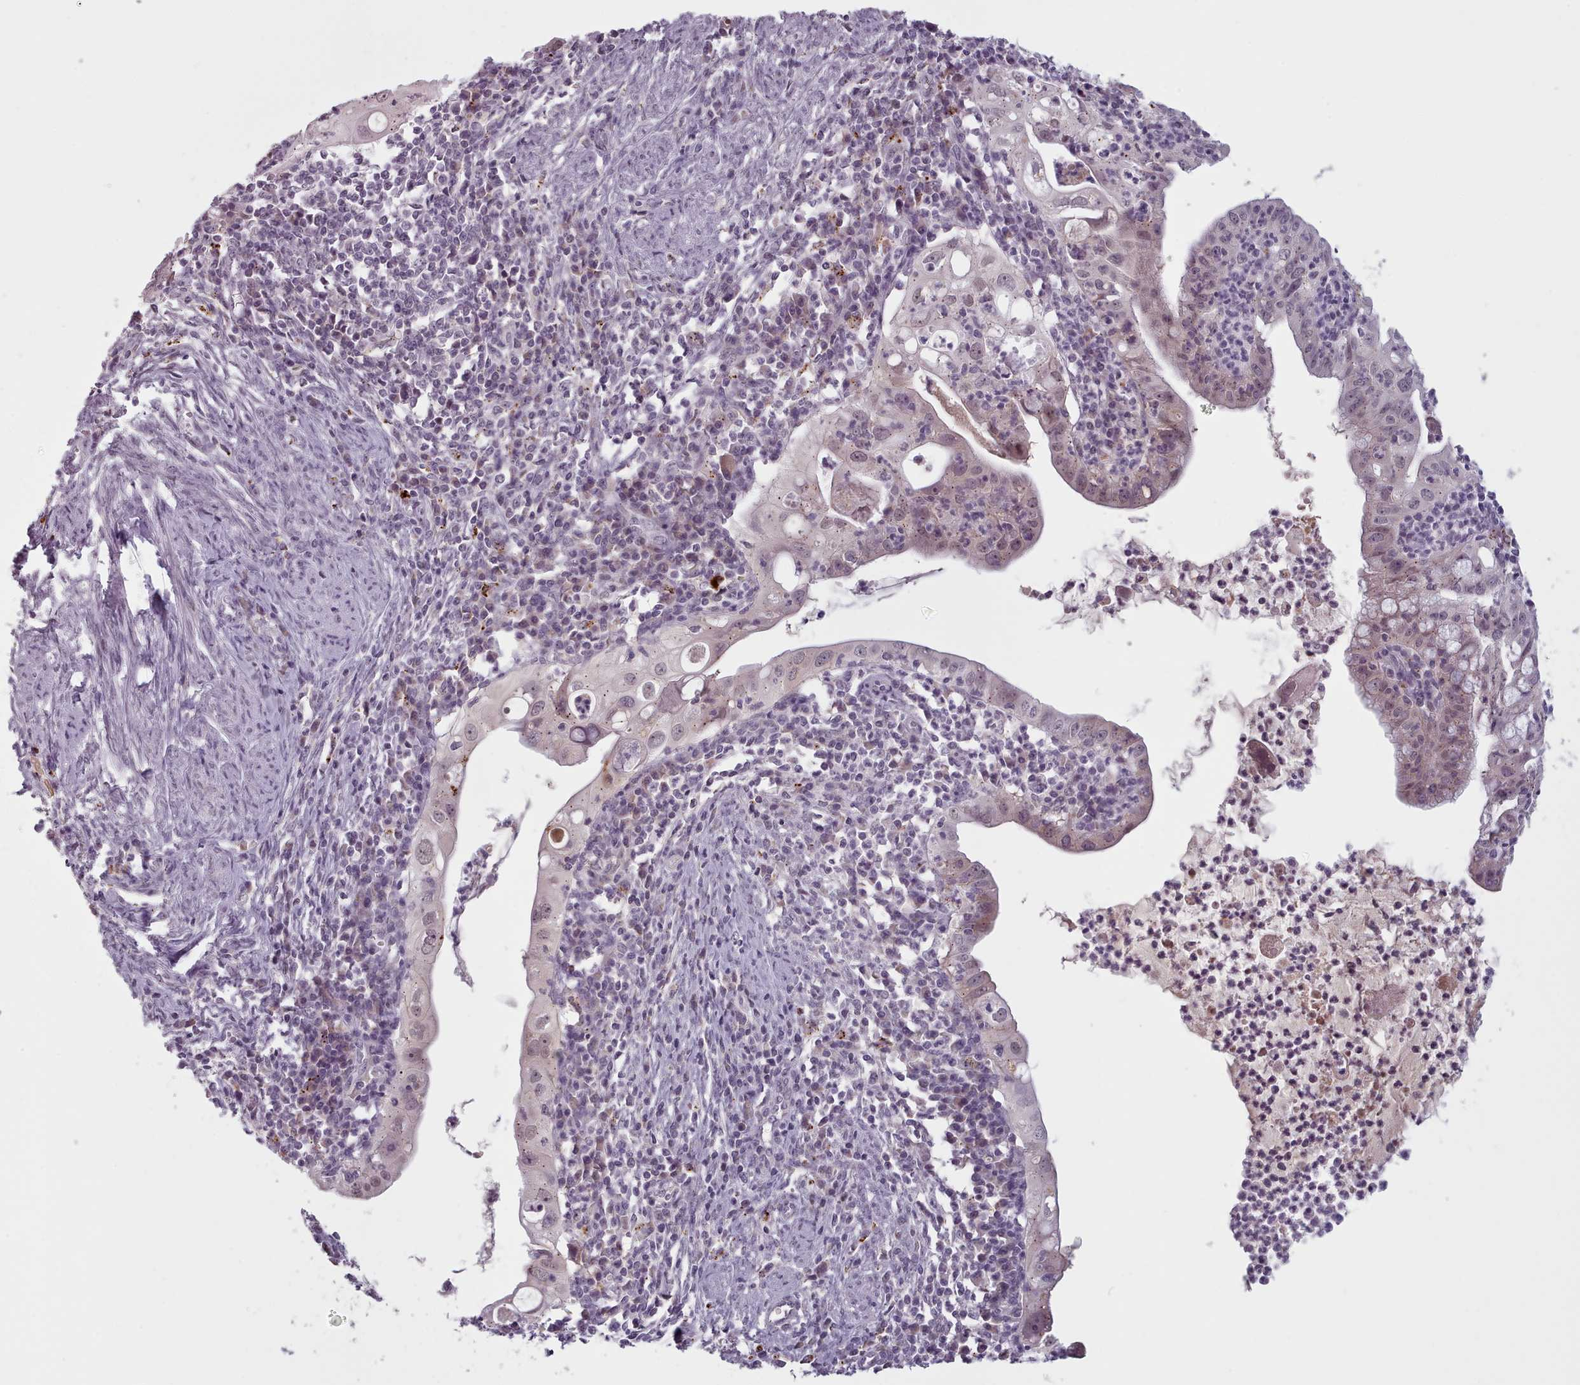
{"staining": {"intensity": "weak", "quantity": "25%-75%", "location": "nuclear"}, "tissue": "cervical cancer", "cell_type": "Tumor cells", "image_type": "cancer", "snomed": [{"axis": "morphology", "description": "Adenocarcinoma, NOS"}, {"axis": "topography", "description": "Cervix"}], "caption": "Human adenocarcinoma (cervical) stained with a brown dye shows weak nuclear positive positivity in about 25%-75% of tumor cells.", "gene": "PBX4", "patient": {"sex": "female", "age": 36}}